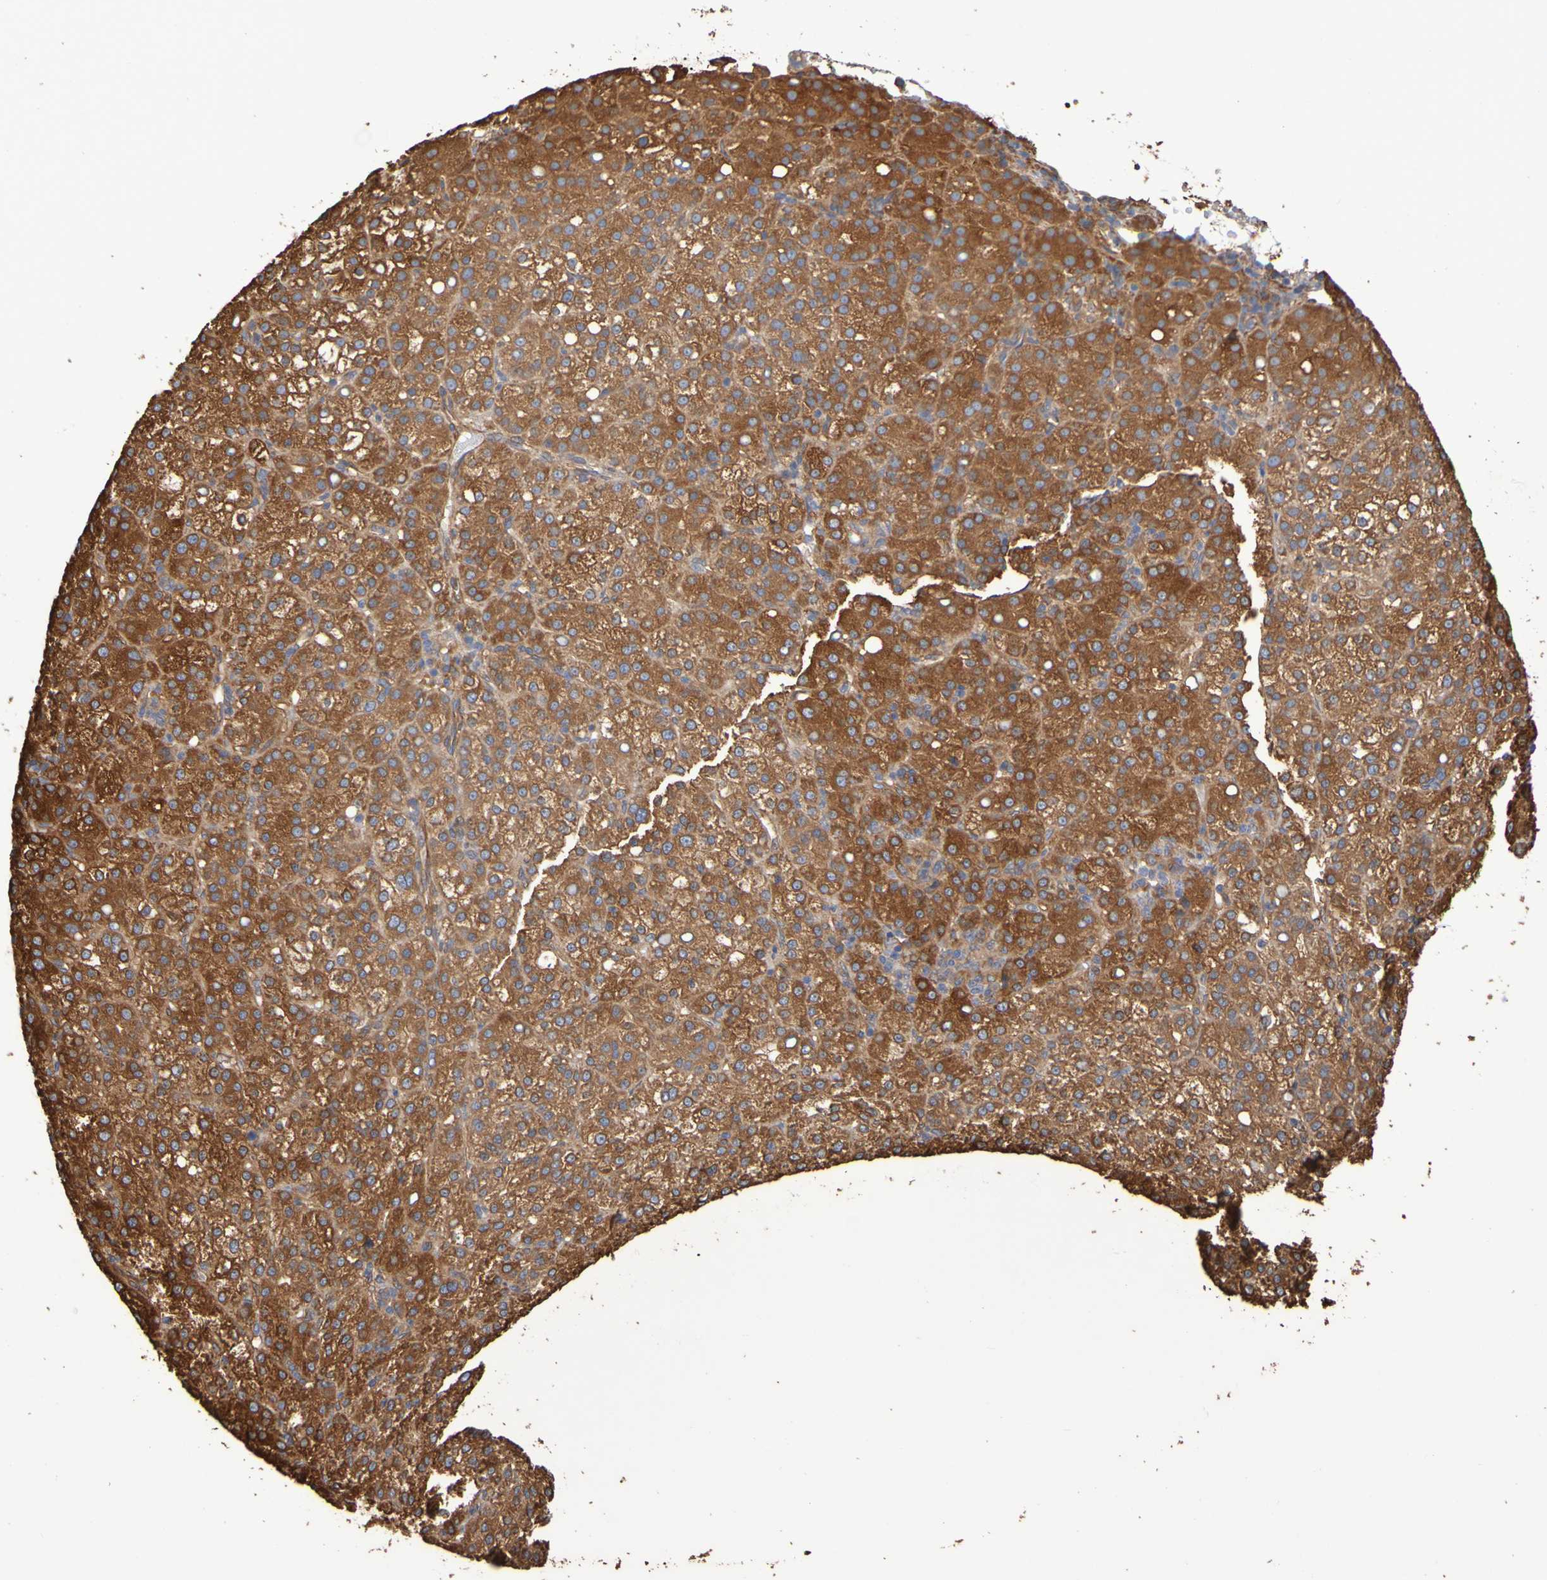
{"staining": {"intensity": "strong", "quantity": ">75%", "location": "cytoplasmic/membranous"}, "tissue": "liver cancer", "cell_type": "Tumor cells", "image_type": "cancer", "snomed": [{"axis": "morphology", "description": "Carcinoma, Hepatocellular, NOS"}, {"axis": "topography", "description": "Liver"}], "caption": "A histopathology image showing strong cytoplasmic/membranous staining in approximately >75% of tumor cells in hepatocellular carcinoma (liver), as visualized by brown immunohistochemical staining.", "gene": "RAB11A", "patient": {"sex": "female", "age": 58}}